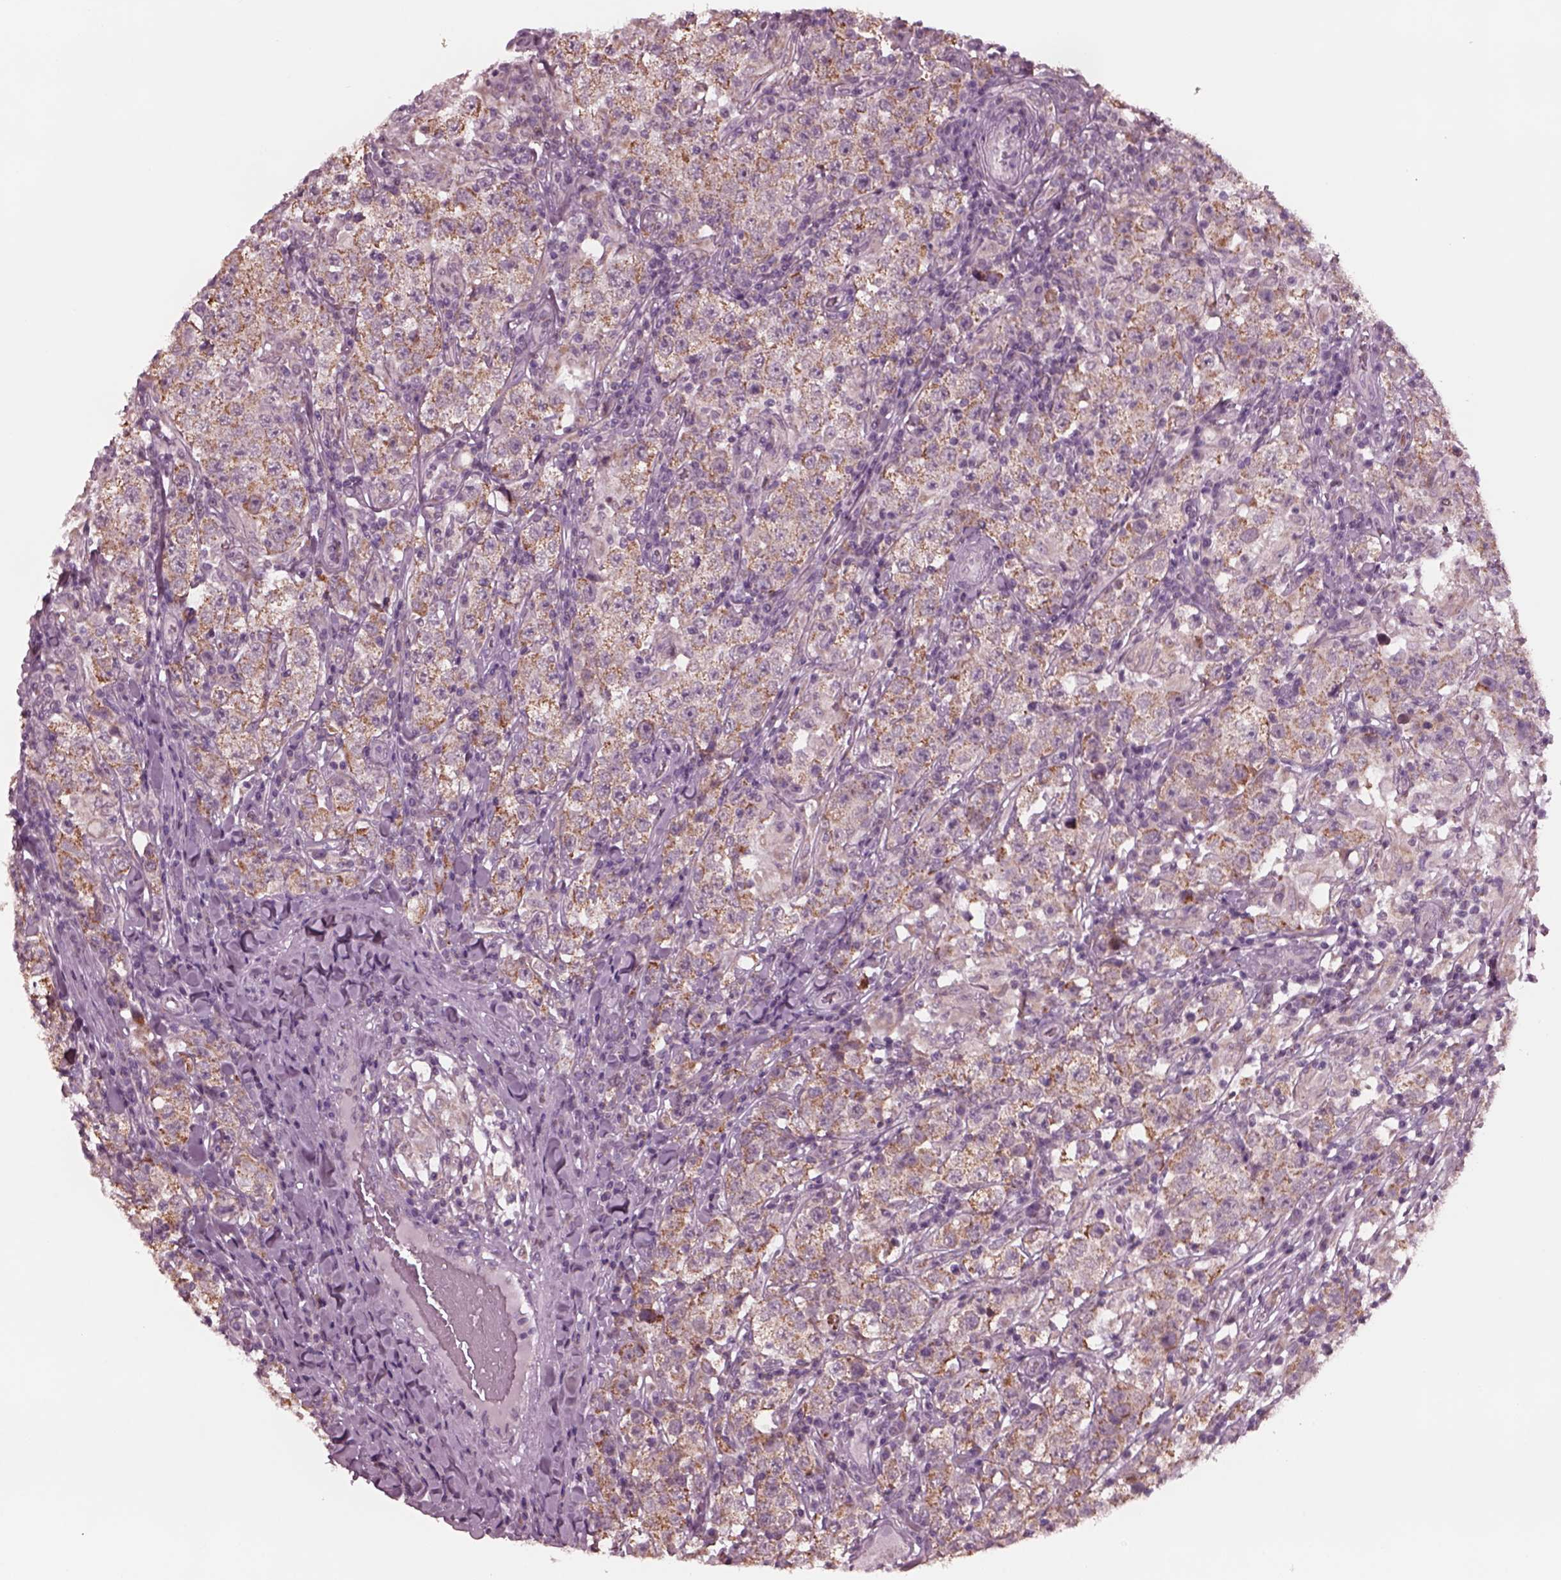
{"staining": {"intensity": "moderate", "quantity": "25%-75%", "location": "cytoplasmic/membranous"}, "tissue": "testis cancer", "cell_type": "Tumor cells", "image_type": "cancer", "snomed": [{"axis": "morphology", "description": "Seminoma, NOS"}, {"axis": "morphology", "description": "Carcinoma, Embryonal, NOS"}, {"axis": "topography", "description": "Testis"}], "caption": "Human testis cancer (embryonal carcinoma) stained for a protein (brown) demonstrates moderate cytoplasmic/membranous positive staining in about 25%-75% of tumor cells.", "gene": "CELSR3", "patient": {"sex": "male", "age": 41}}